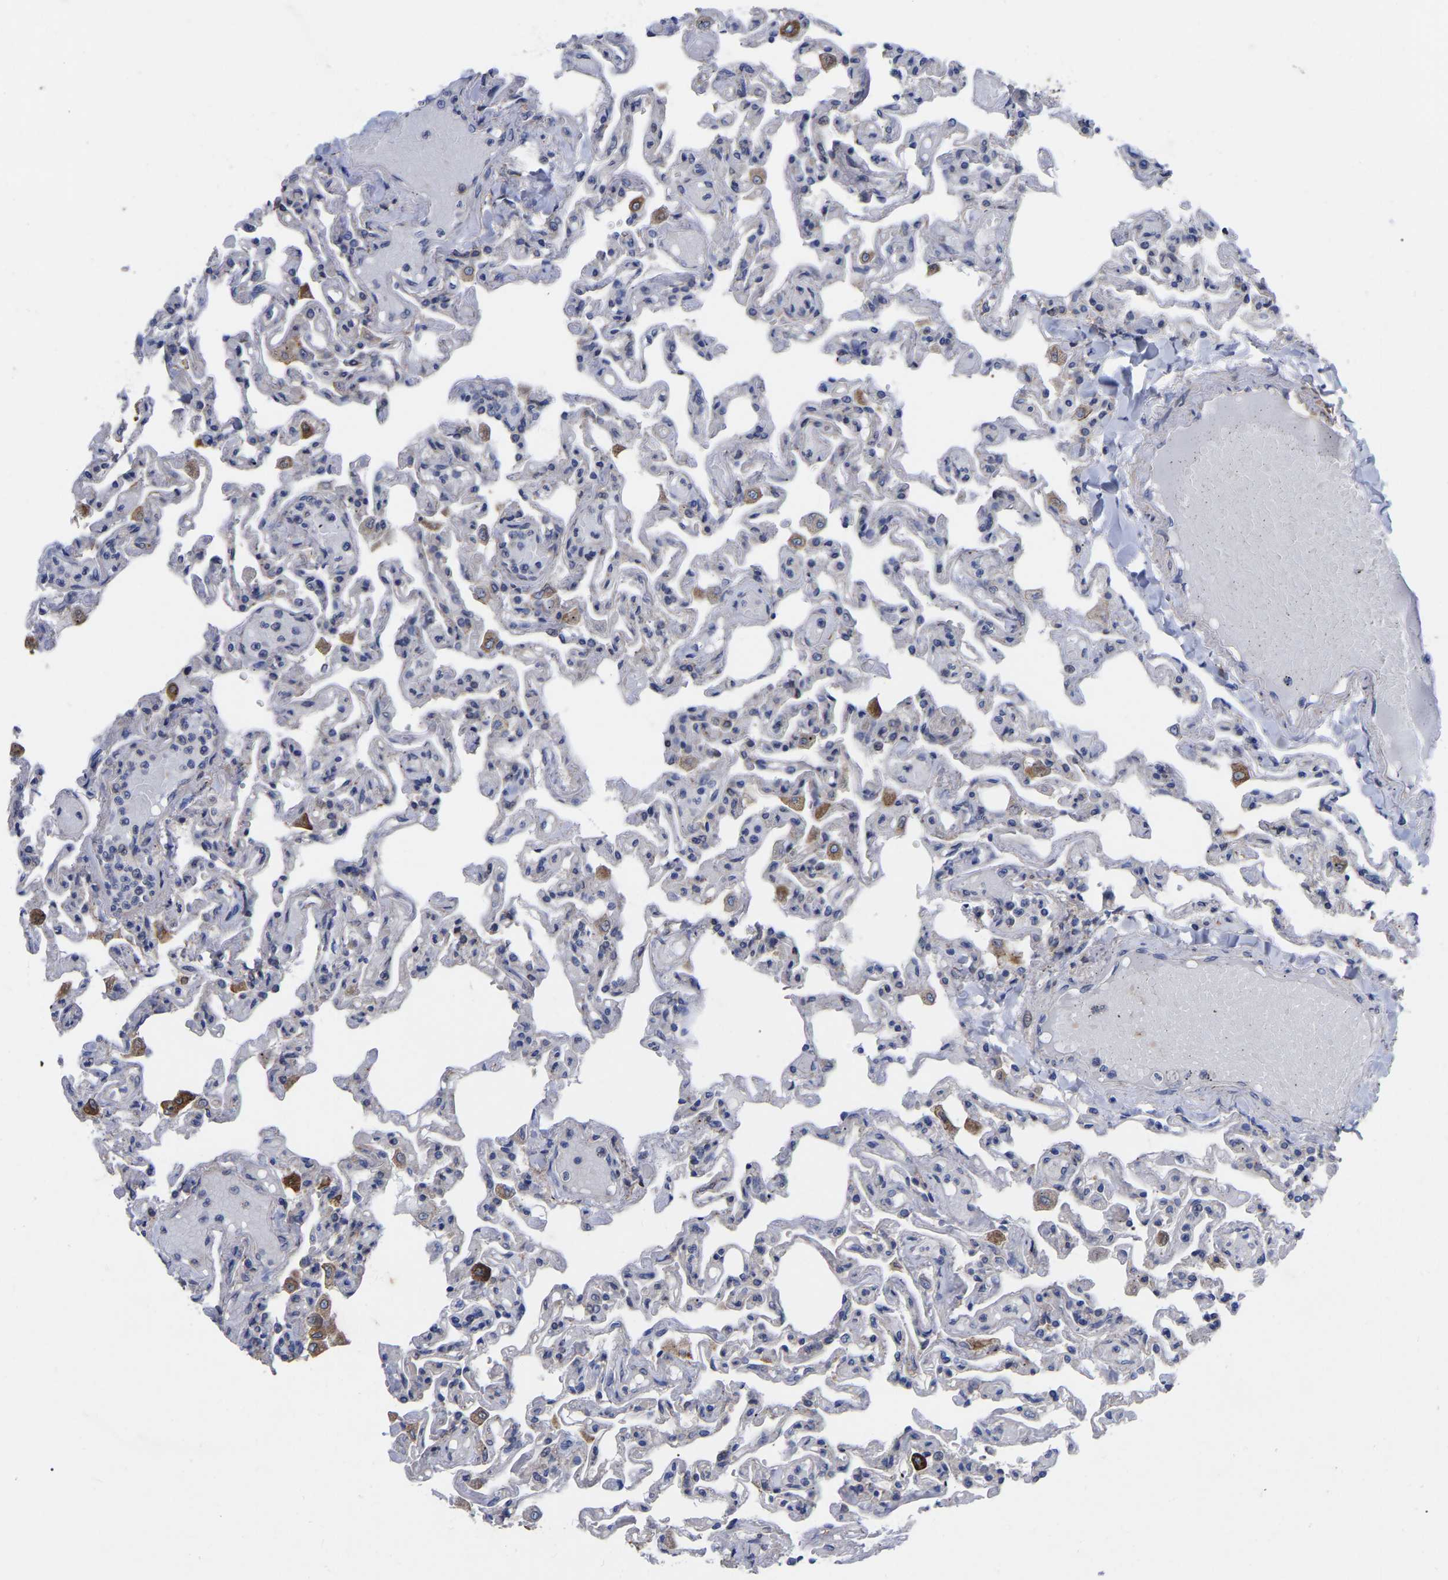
{"staining": {"intensity": "weak", "quantity": "<25%", "location": "cytoplasmic/membranous"}, "tissue": "lung", "cell_type": "Alveolar cells", "image_type": "normal", "snomed": [{"axis": "morphology", "description": "Normal tissue, NOS"}, {"axis": "topography", "description": "Lung"}], "caption": "Immunohistochemistry photomicrograph of normal human lung stained for a protein (brown), which shows no staining in alveolar cells. (DAB immunohistochemistry visualized using brightfield microscopy, high magnification).", "gene": "TCP1", "patient": {"sex": "male", "age": 21}}